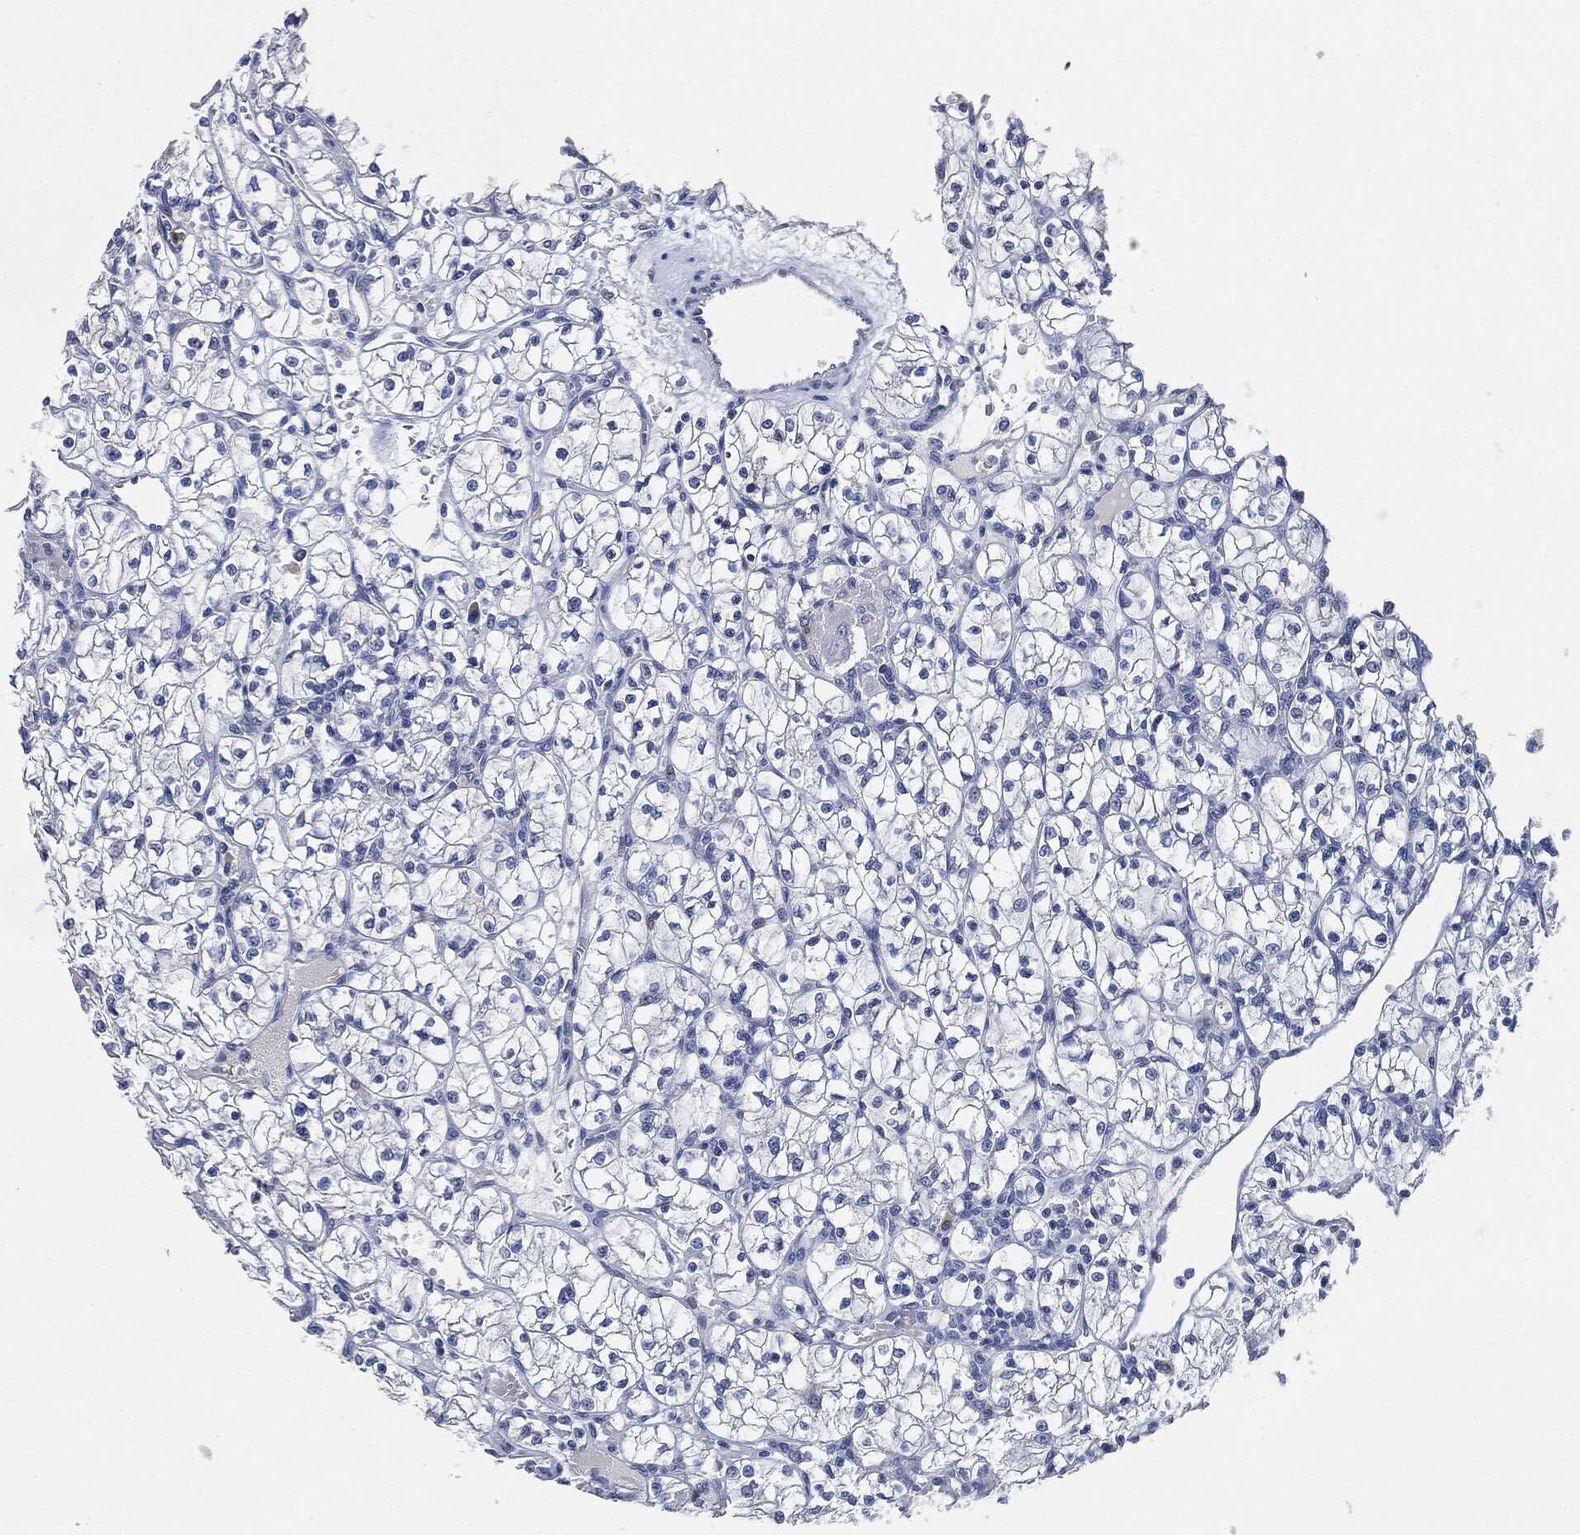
{"staining": {"intensity": "negative", "quantity": "none", "location": "none"}, "tissue": "renal cancer", "cell_type": "Tumor cells", "image_type": "cancer", "snomed": [{"axis": "morphology", "description": "Adenocarcinoma, NOS"}, {"axis": "topography", "description": "Kidney"}], "caption": "IHC of human renal cancer (adenocarcinoma) exhibits no expression in tumor cells.", "gene": "NTRK1", "patient": {"sex": "female", "age": 64}}